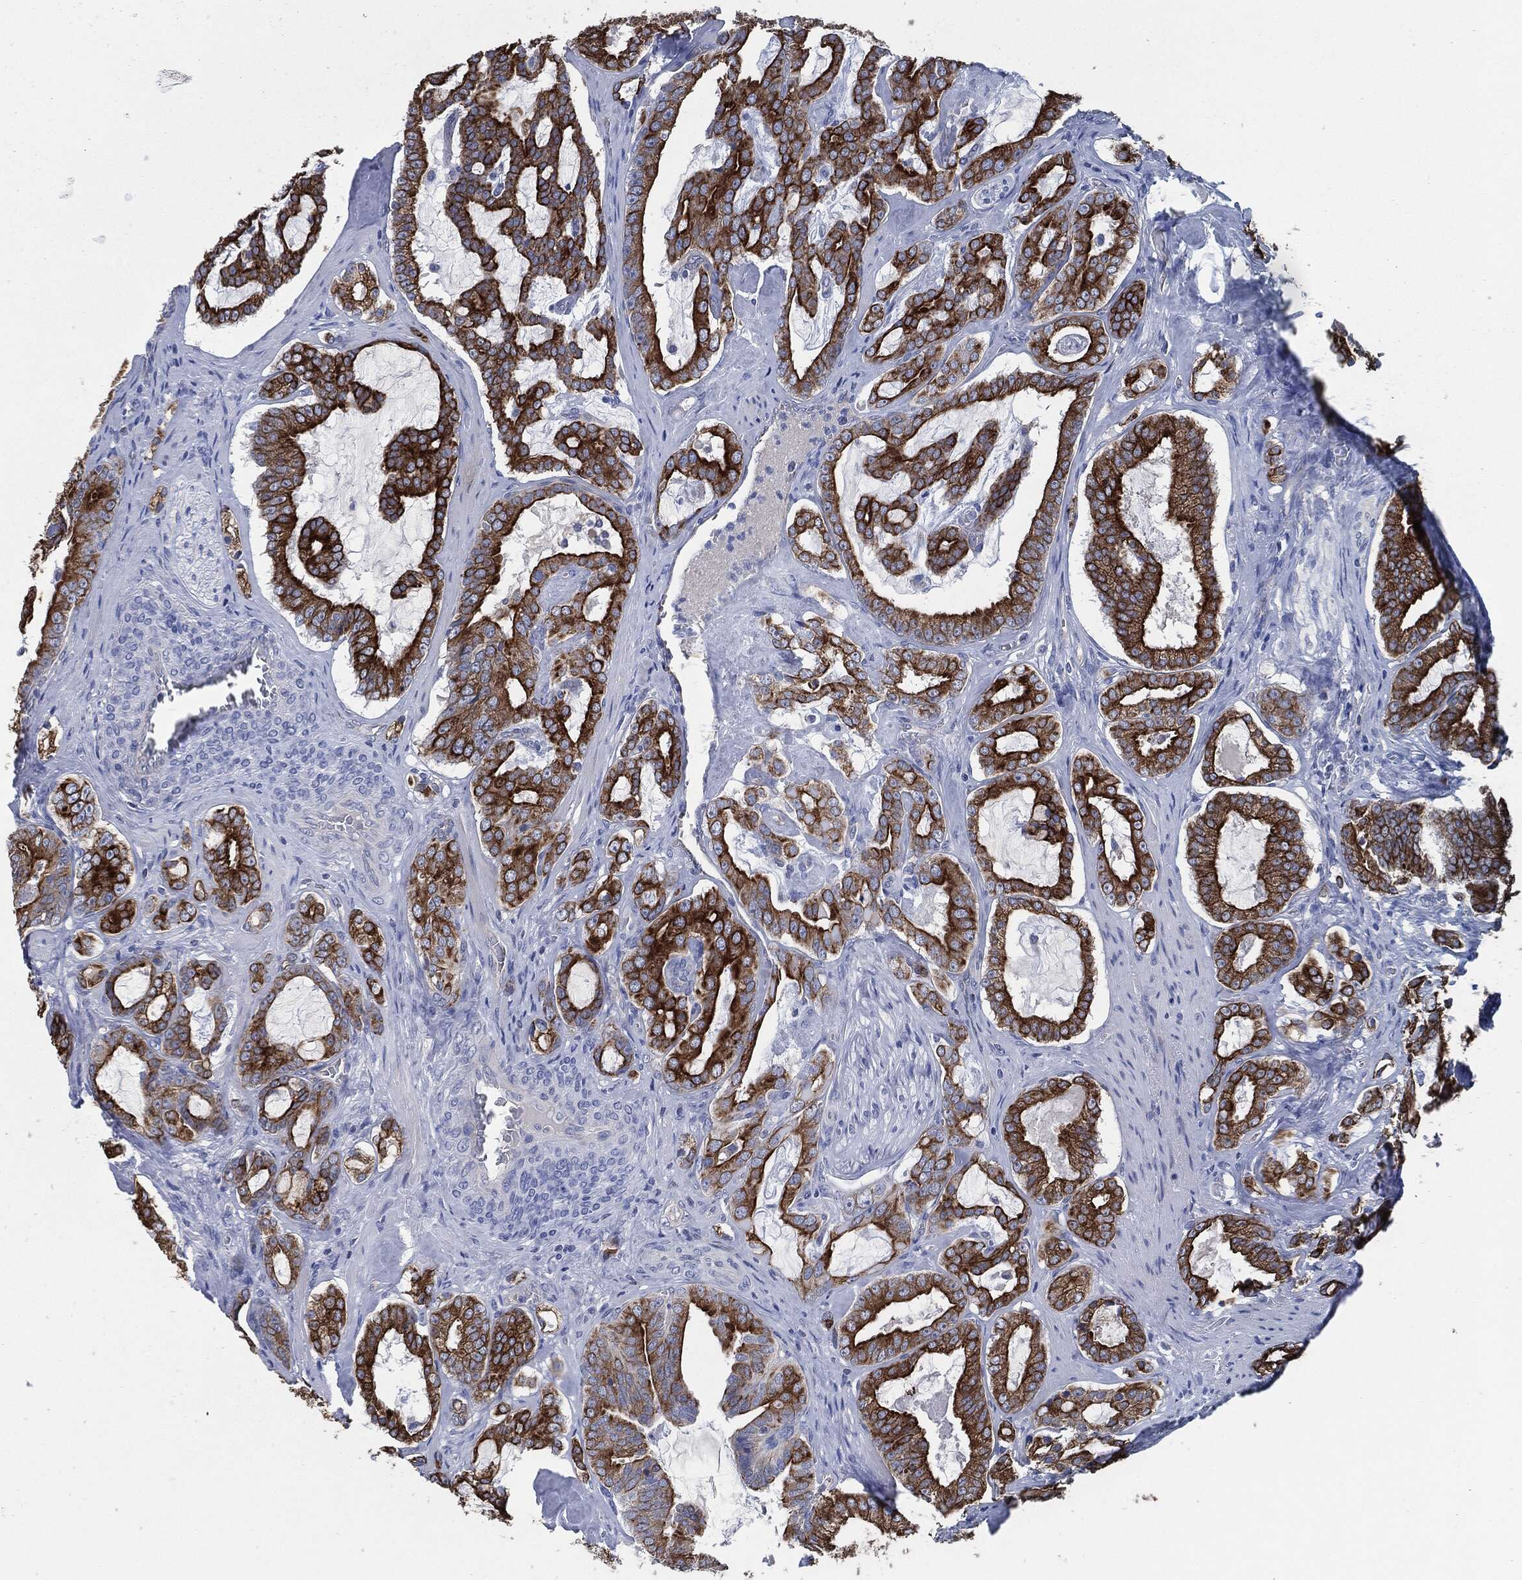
{"staining": {"intensity": "strong", "quantity": "25%-75%", "location": "cytoplasmic/membranous"}, "tissue": "prostate cancer", "cell_type": "Tumor cells", "image_type": "cancer", "snomed": [{"axis": "morphology", "description": "Adenocarcinoma, NOS"}, {"axis": "topography", "description": "Prostate"}], "caption": "Immunohistochemistry of human prostate adenocarcinoma demonstrates high levels of strong cytoplasmic/membranous expression in about 25%-75% of tumor cells. (Stains: DAB (3,3'-diaminobenzidine) in brown, nuclei in blue, Microscopy: brightfield microscopy at high magnification).", "gene": "SHROOM2", "patient": {"sex": "male", "age": 67}}